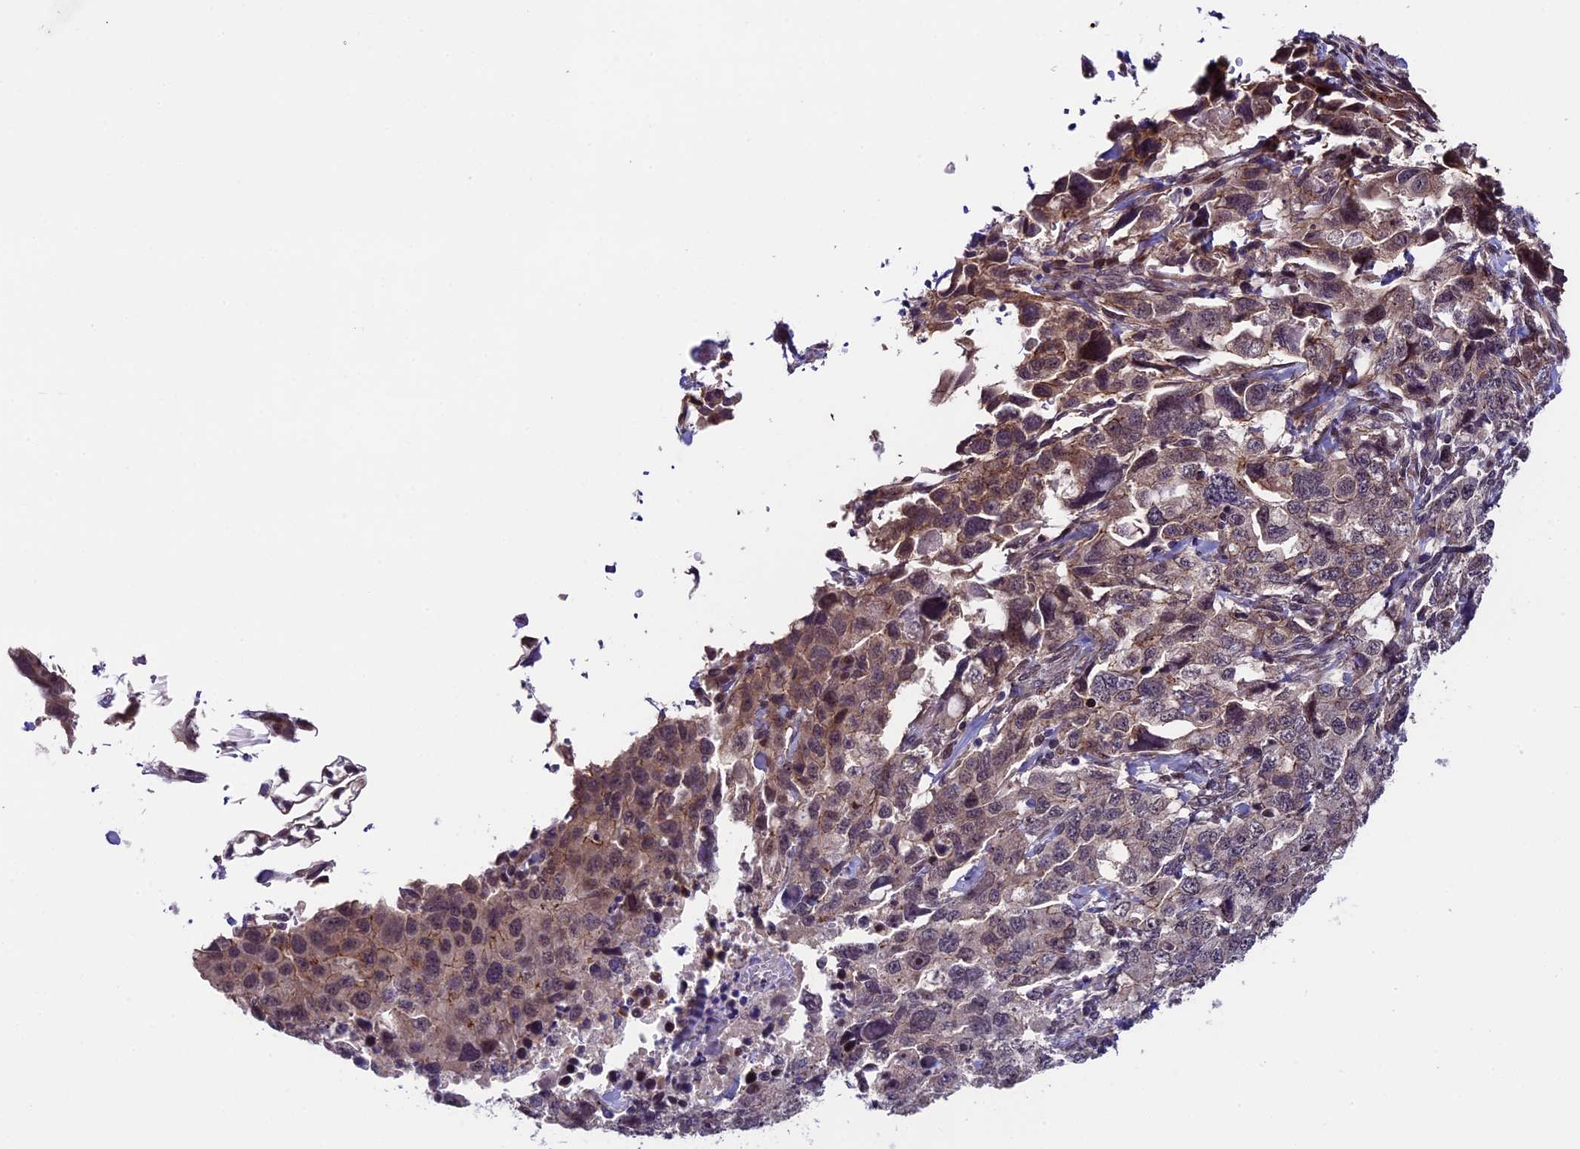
{"staining": {"intensity": "weak", "quantity": "25%-75%", "location": "cytoplasmic/membranous"}, "tissue": "lung cancer", "cell_type": "Tumor cells", "image_type": "cancer", "snomed": [{"axis": "morphology", "description": "Adenocarcinoma, NOS"}, {"axis": "topography", "description": "Lung"}], "caption": "Immunohistochemical staining of lung cancer shows weak cytoplasmic/membranous protein staining in approximately 25%-75% of tumor cells.", "gene": "SIPA1L3", "patient": {"sex": "female", "age": 51}}